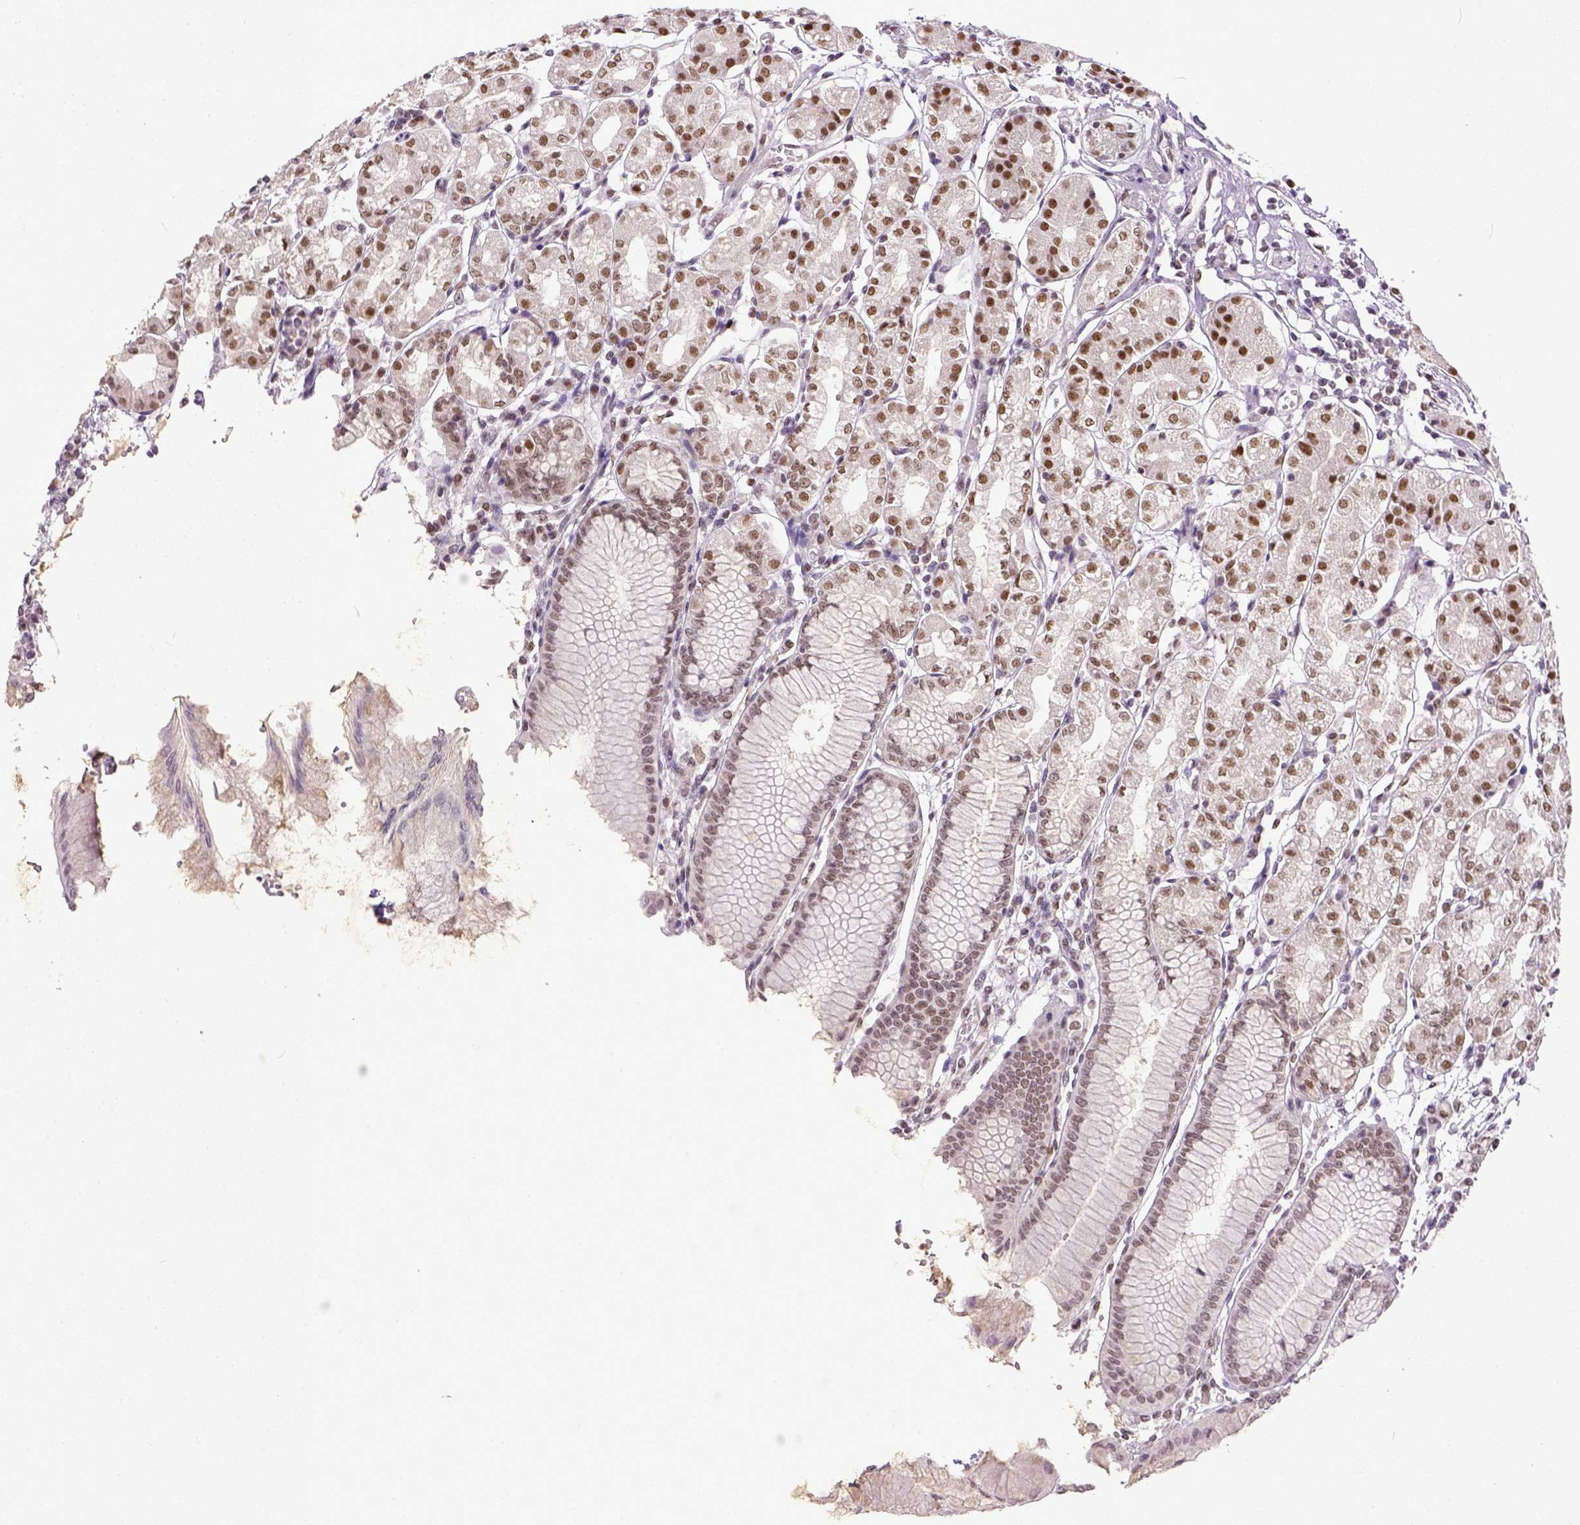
{"staining": {"intensity": "moderate", "quantity": ">75%", "location": "nuclear"}, "tissue": "stomach", "cell_type": "Glandular cells", "image_type": "normal", "snomed": [{"axis": "morphology", "description": "Normal tissue, NOS"}, {"axis": "topography", "description": "Skeletal muscle"}, {"axis": "topography", "description": "Stomach"}], "caption": "The micrograph shows staining of normal stomach, revealing moderate nuclear protein expression (brown color) within glandular cells.", "gene": "ERCC1", "patient": {"sex": "female", "age": 57}}